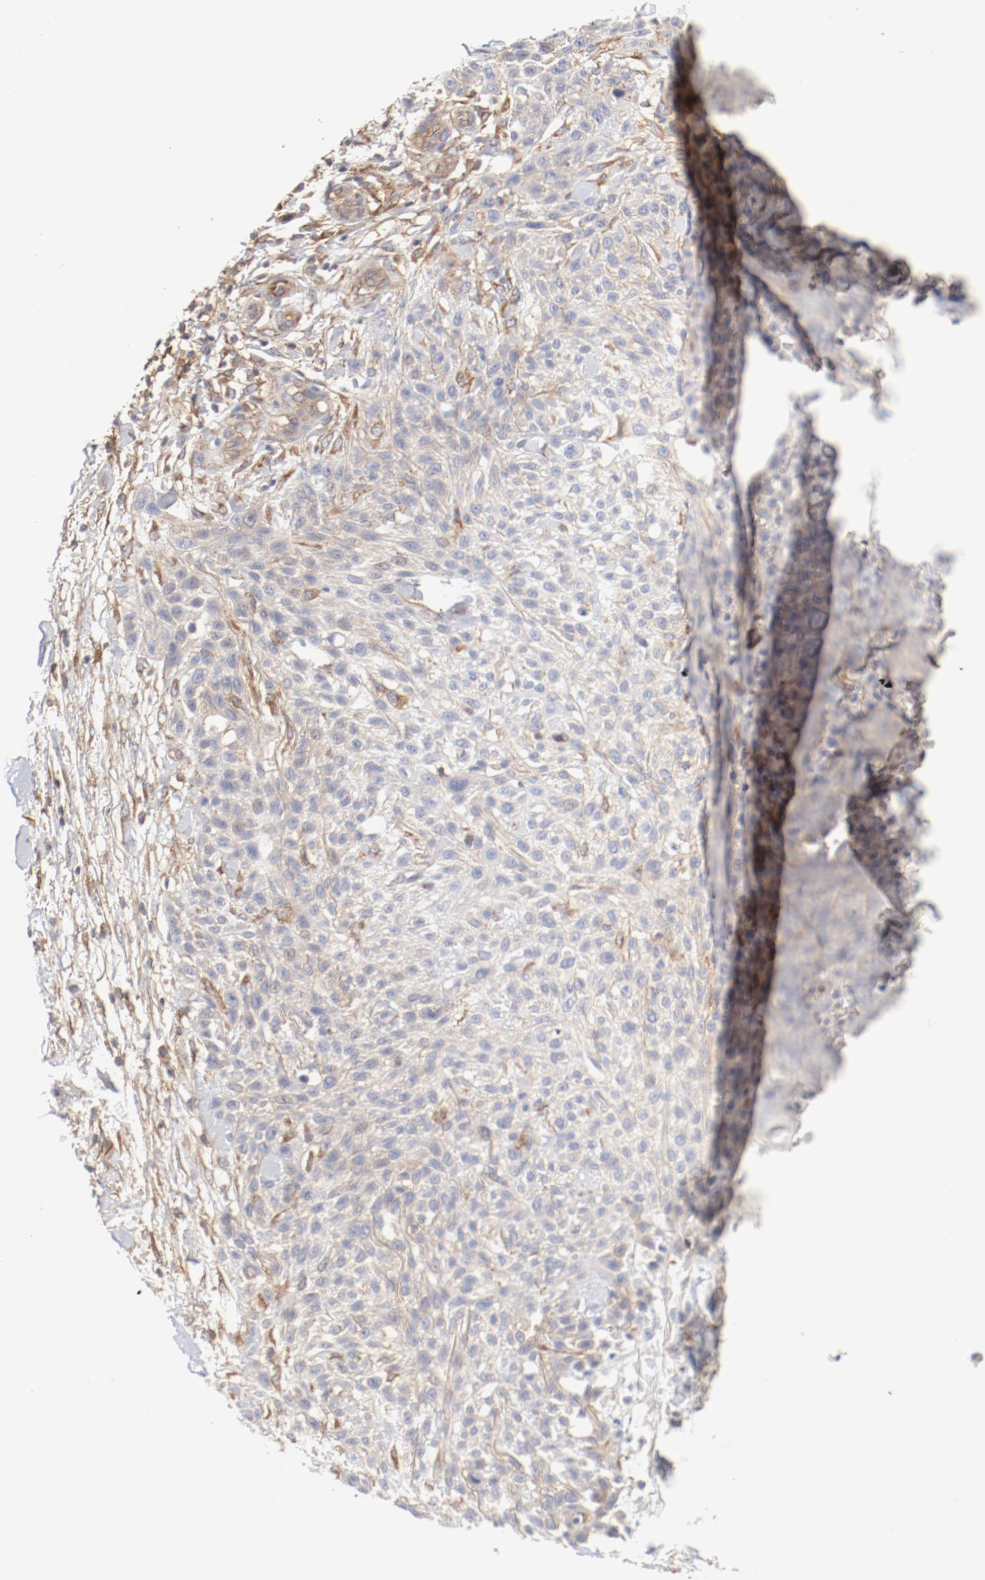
{"staining": {"intensity": "weak", "quantity": ">75%", "location": "cytoplasmic/membranous"}, "tissue": "skin cancer", "cell_type": "Tumor cells", "image_type": "cancer", "snomed": [{"axis": "morphology", "description": "Squamous cell carcinoma, NOS"}, {"axis": "topography", "description": "Skin"}], "caption": "Skin cancer stained with a brown dye exhibits weak cytoplasmic/membranous positive staining in approximately >75% of tumor cells.", "gene": "AP2A1", "patient": {"sex": "female", "age": 42}}